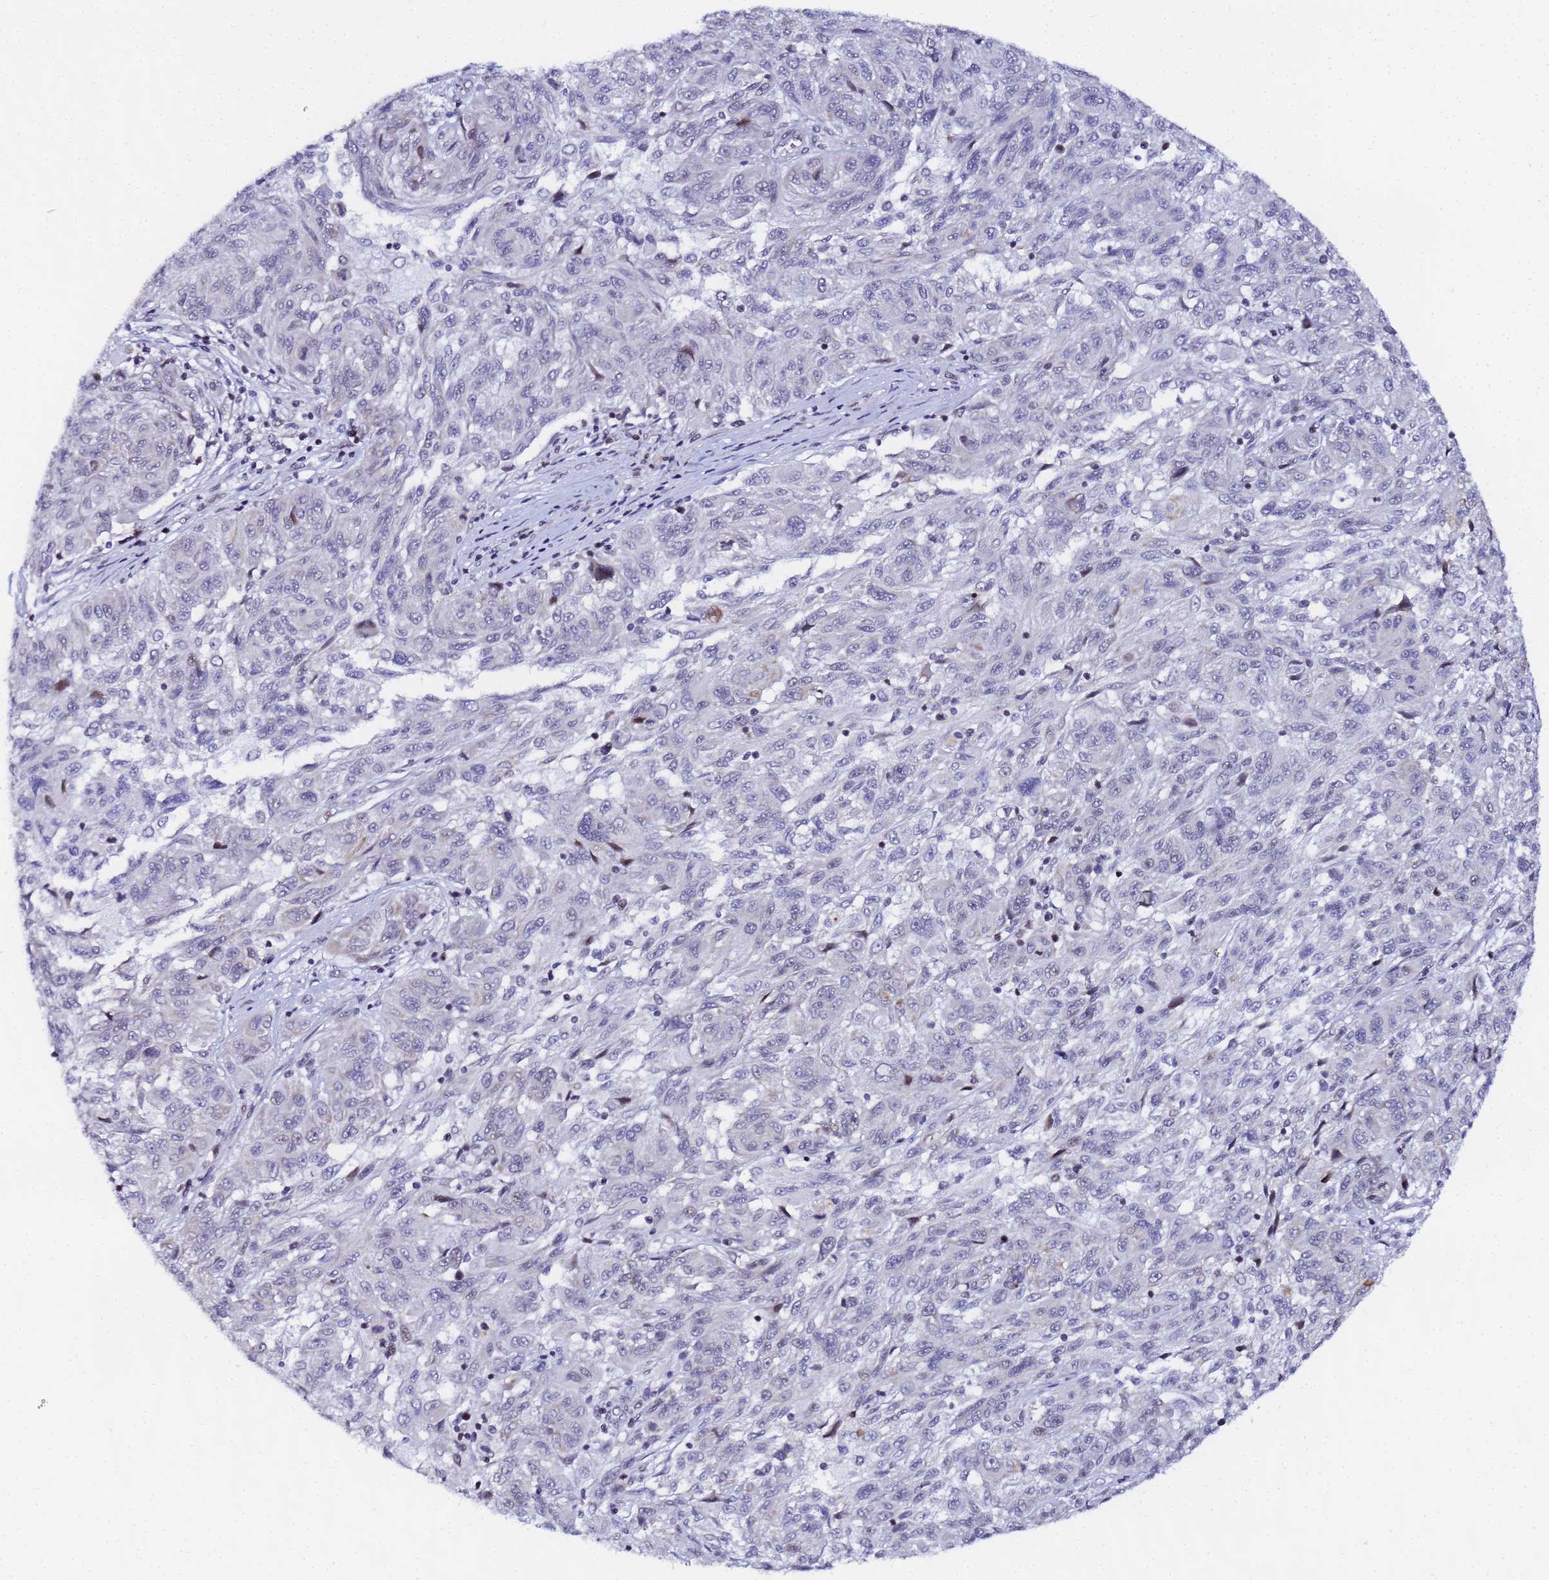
{"staining": {"intensity": "negative", "quantity": "none", "location": "none"}, "tissue": "melanoma", "cell_type": "Tumor cells", "image_type": "cancer", "snomed": [{"axis": "morphology", "description": "Malignant melanoma, NOS"}, {"axis": "topography", "description": "Skin"}], "caption": "DAB (3,3'-diaminobenzidine) immunohistochemical staining of human melanoma shows no significant expression in tumor cells.", "gene": "CKMT1A", "patient": {"sex": "male", "age": 53}}